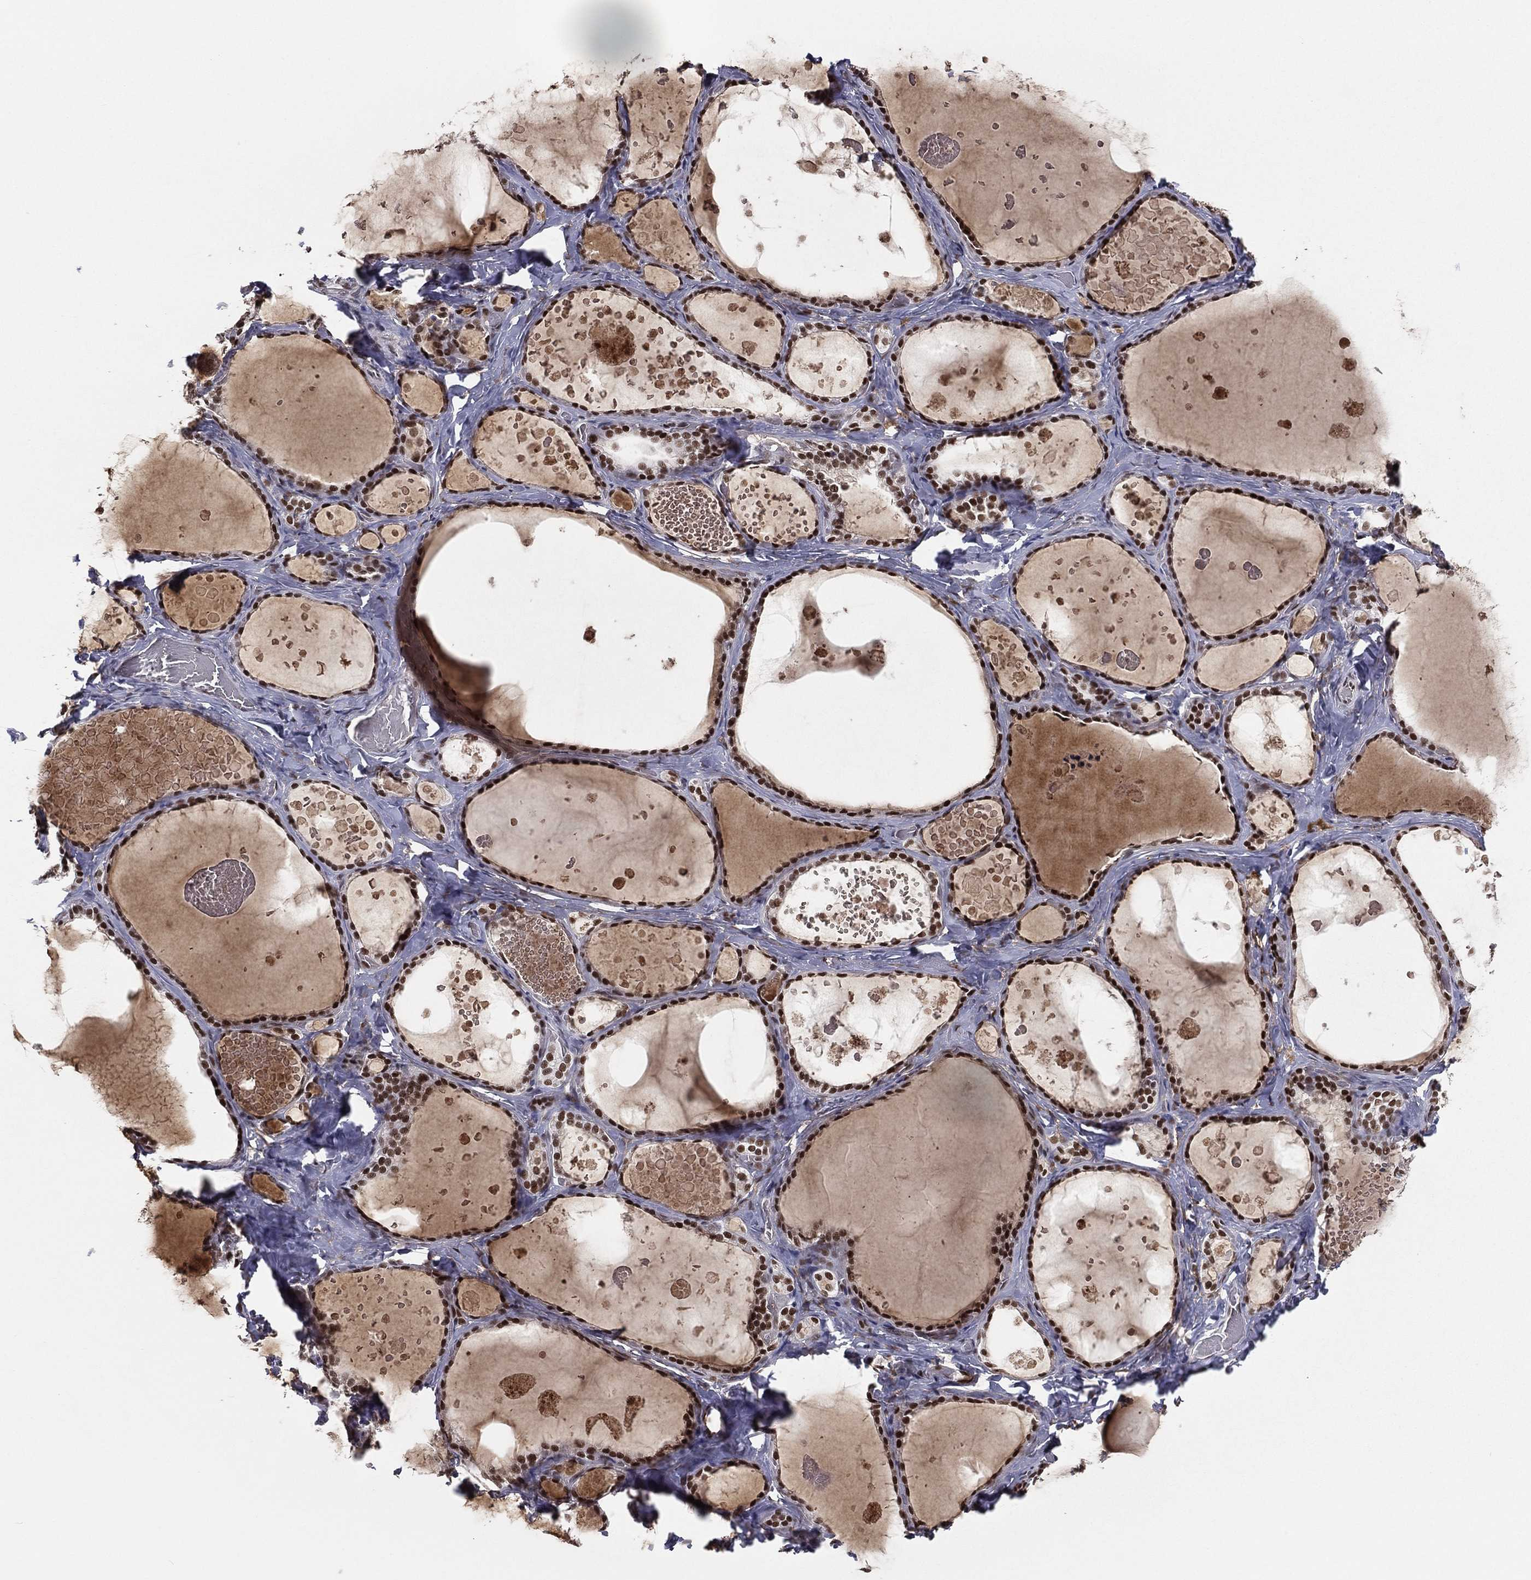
{"staining": {"intensity": "strong", "quantity": ">75%", "location": "nuclear"}, "tissue": "thyroid gland", "cell_type": "Glandular cells", "image_type": "normal", "snomed": [{"axis": "morphology", "description": "Normal tissue, NOS"}, {"axis": "topography", "description": "Thyroid gland"}], "caption": "Thyroid gland stained with IHC displays strong nuclear expression in about >75% of glandular cells. (DAB (3,3'-diaminobenzidine) = brown stain, brightfield microscopy at high magnification).", "gene": "GPALPP1", "patient": {"sex": "female", "age": 56}}